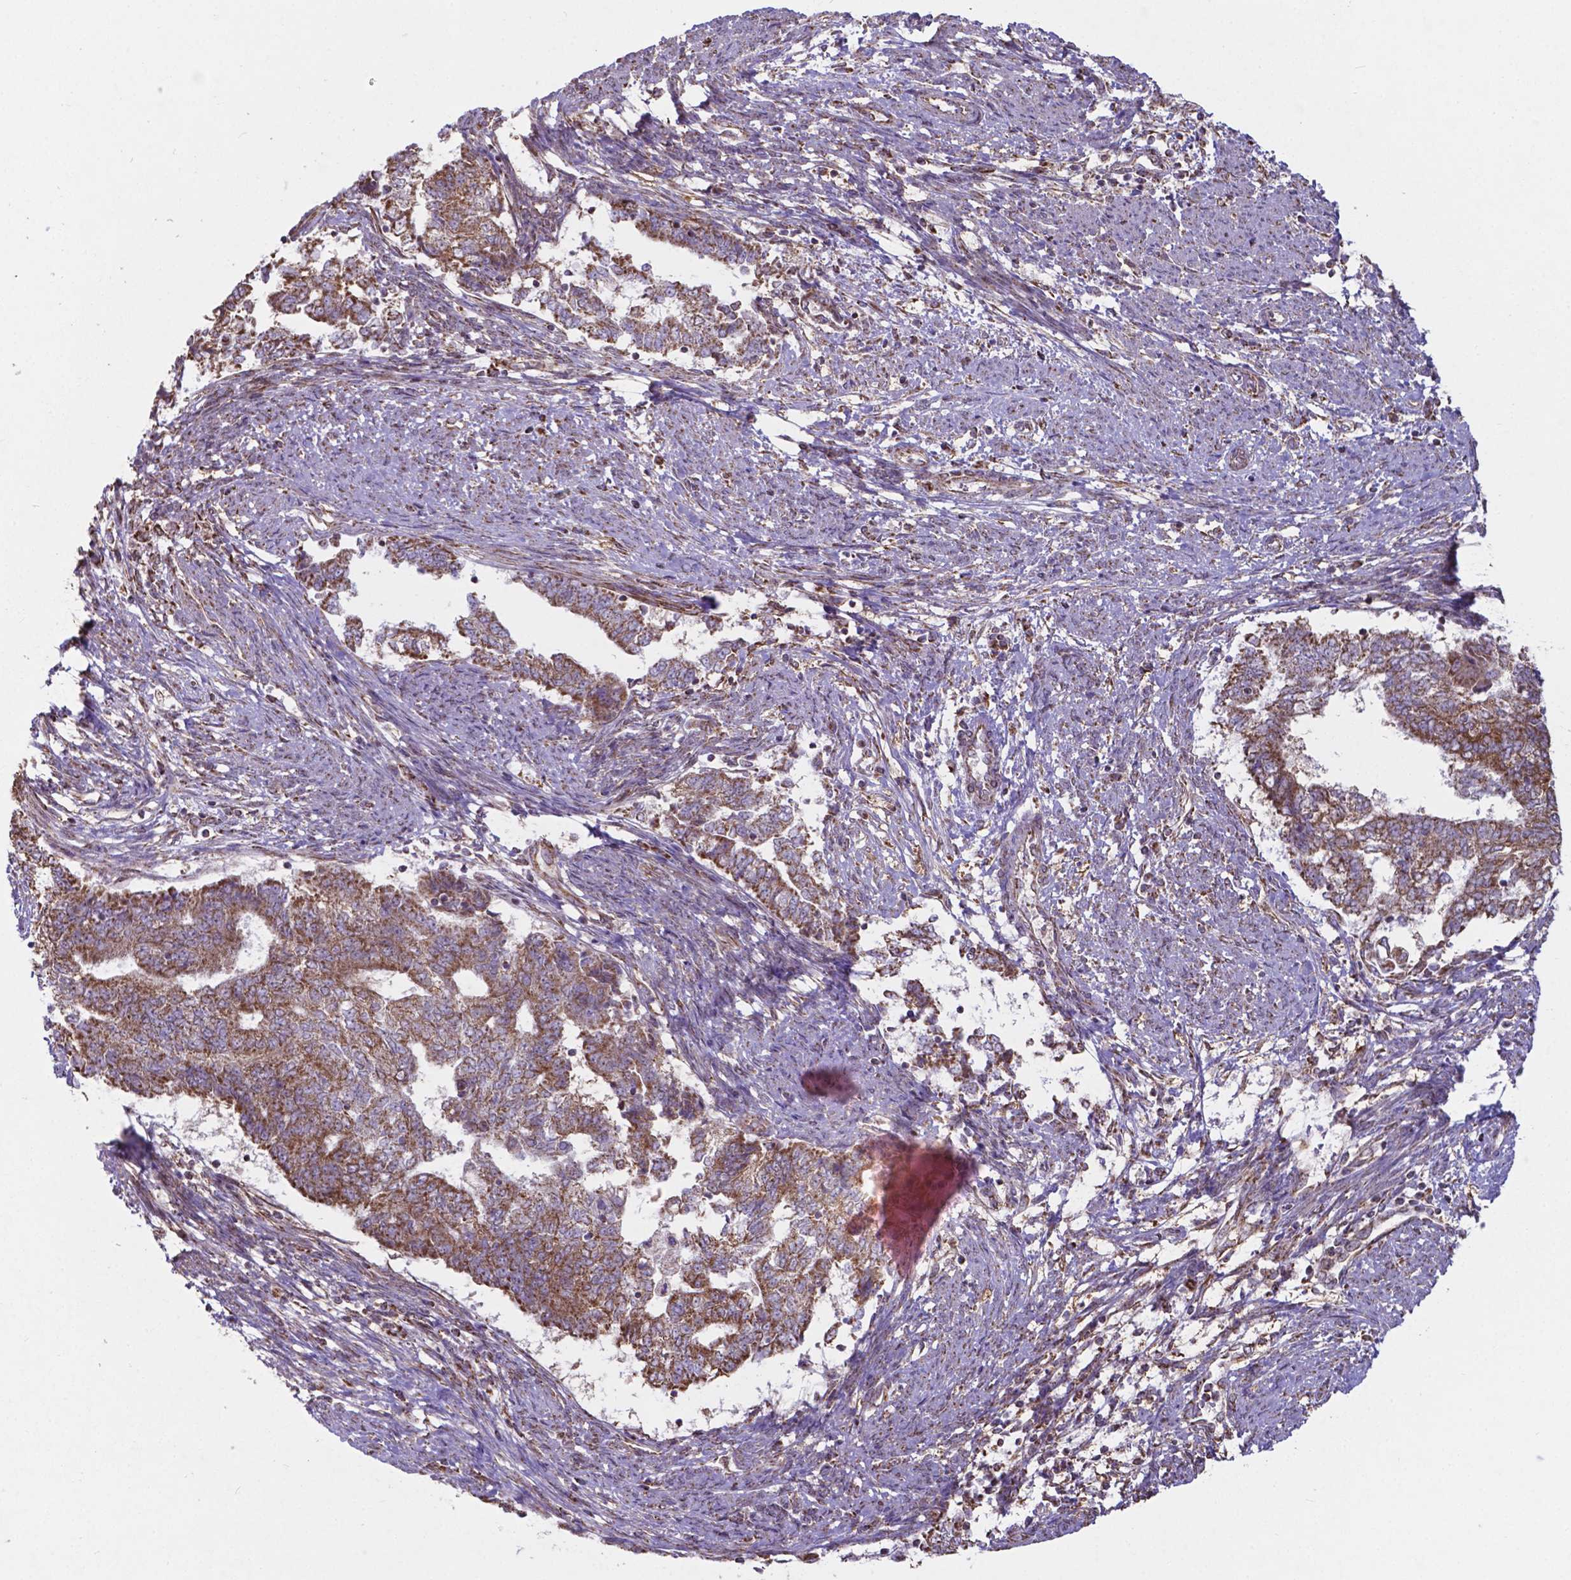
{"staining": {"intensity": "moderate", "quantity": ">75%", "location": "cytoplasmic/membranous"}, "tissue": "endometrial cancer", "cell_type": "Tumor cells", "image_type": "cancer", "snomed": [{"axis": "morphology", "description": "Adenocarcinoma, NOS"}, {"axis": "topography", "description": "Endometrium"}], "caption": "Immunohistochemistry (IHC) micrograph of human endometrial adenocarcinoma stained for a protein (brown), which exhibits medium levels of moderate cytoplasmic/membranous staining in approximately >75% of tumor cells.", "gene": "FAM114A1", "patient": {"sex": "female", "age": 65}}